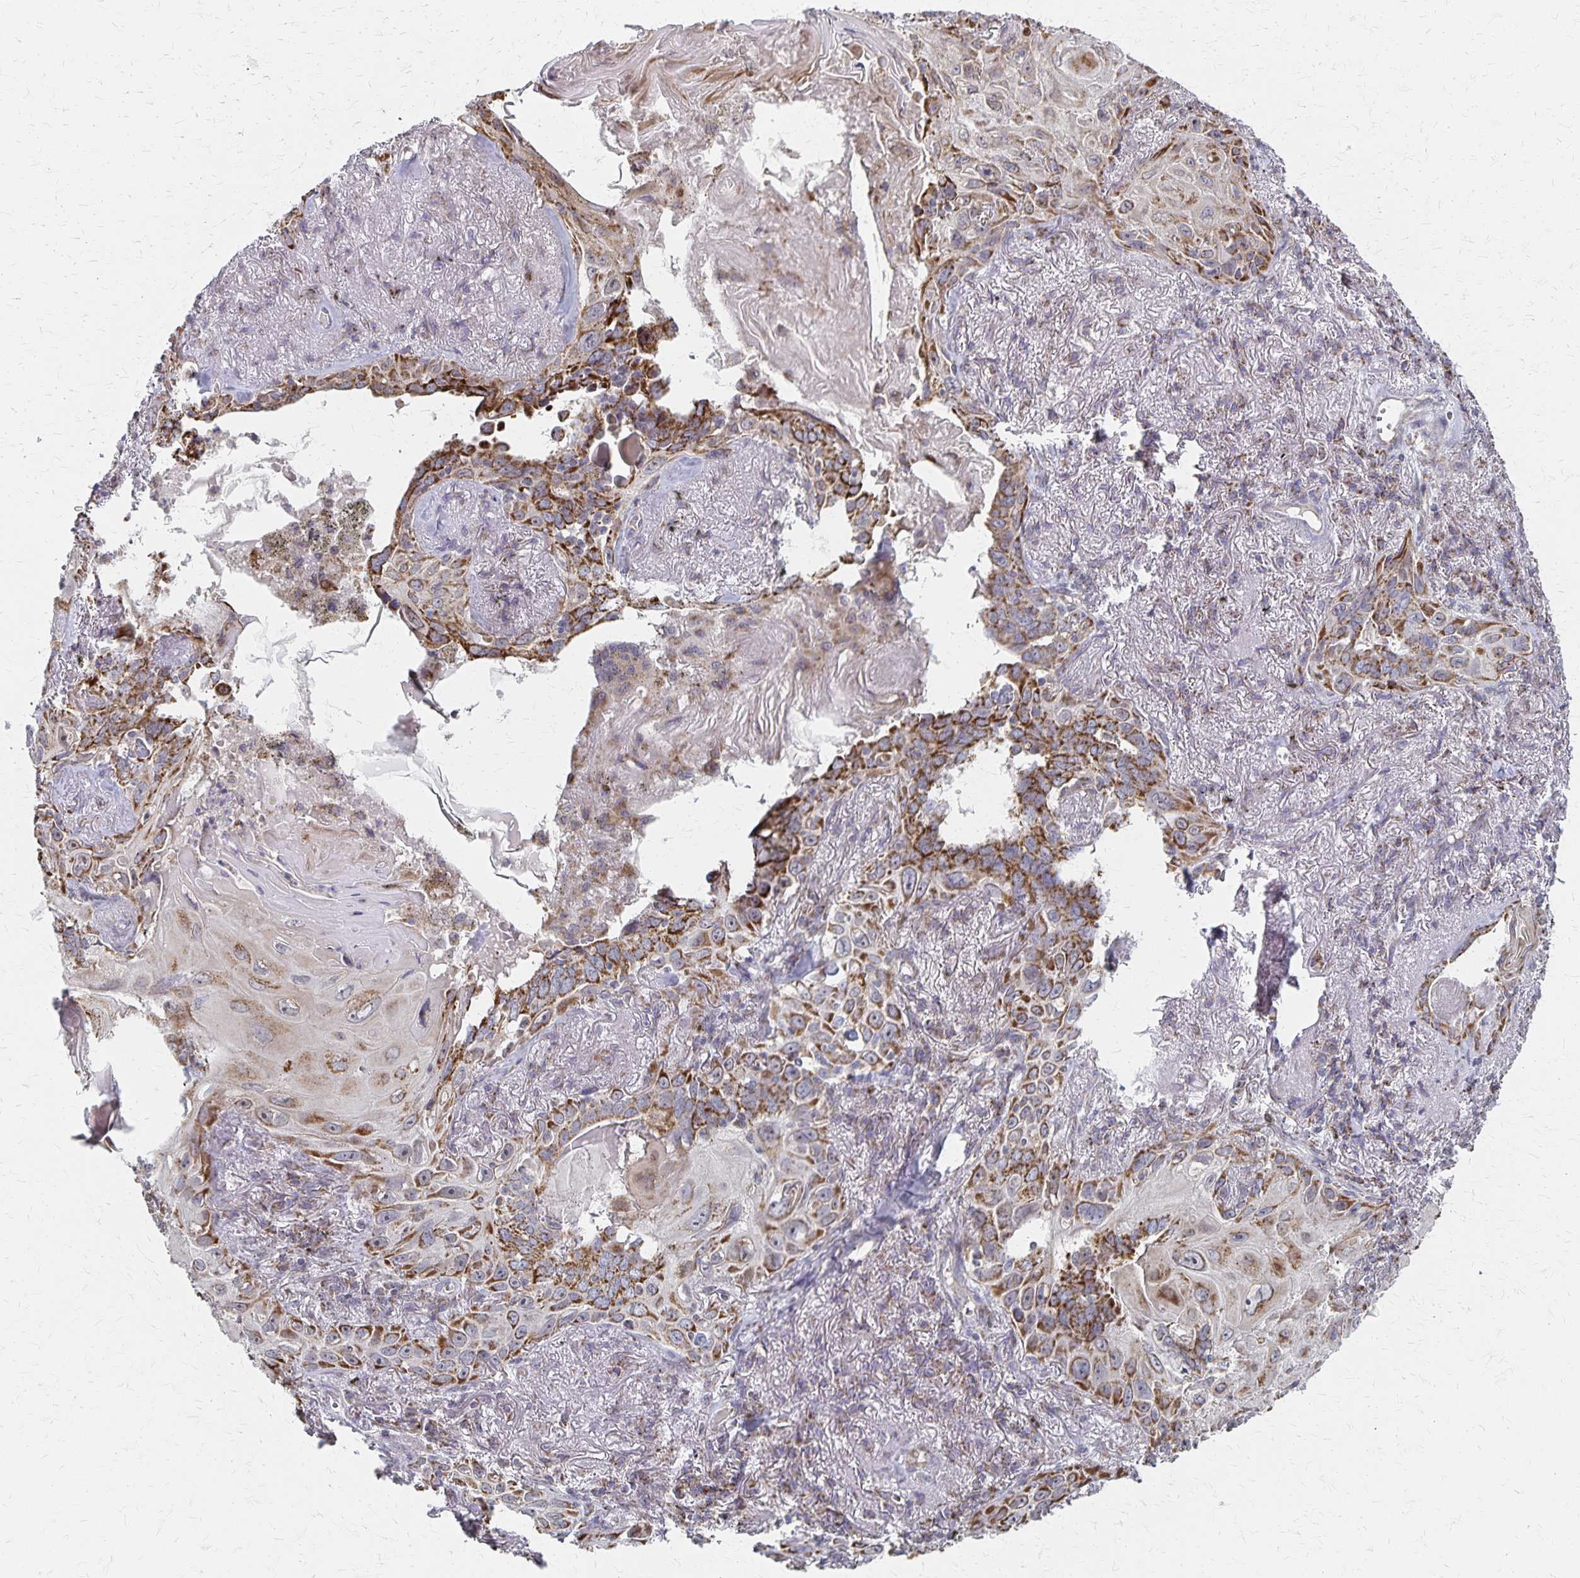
{"staining": {"intensity": "strong", "quantity": ">75%", "location": "cytoplasmic/membranous"}, "tissue": "lung cancer", "cell_type": "Tumor cells", "image_type": "cancer", "snomed": [{"axis": "morphology", "description": "Squamous cell carcinoma, NOS"}, {"axis": "topography", "description": "Lung"}], "caption": "Protein staining shows strong cytoplasmic/membranous staining in about >75% of tumor cells in lung cancer (squamous cell carcinoma). Immunohistochemistry (ihc) stains the protein in brown and the nuclei are stained blue.", "gene": "DYRK4", "patient": {"sex": "male", "age": 79}}